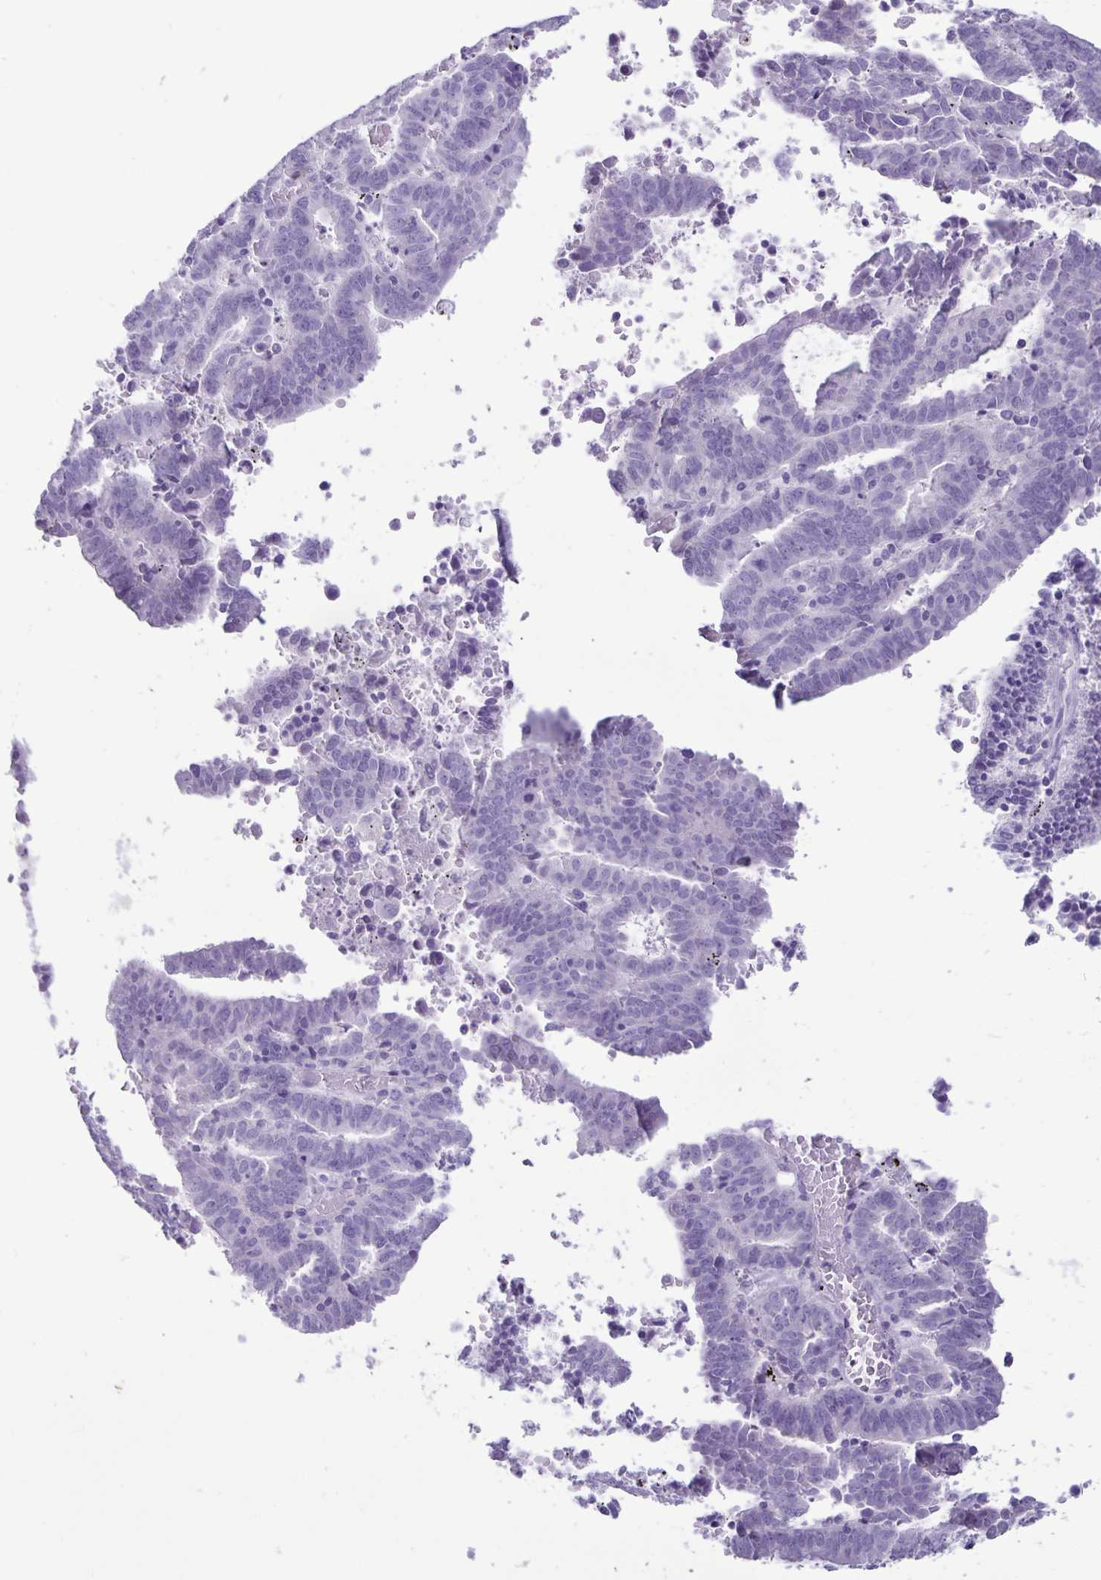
{"staining": {"intensity": "negative", "quantity": "none", "location": "none"}, "tissue": "endometrial cancer", "cell_type": "Tumor cells", "image_type": "cancer", "snomed": [{"axis": "morphology", "description": "Adenocarcinoma, NOS"}, {"axis": "topography", "description": "Uterus"}], "caption": "An IHC micrograph of endometrial cancer (adenocarcinoma) is shown. There is no staining in tumor cells of endometrial cancer (adenocarcinoma).", "gene": "IBTK", "patient": {"sex": "female", "age": 83}}